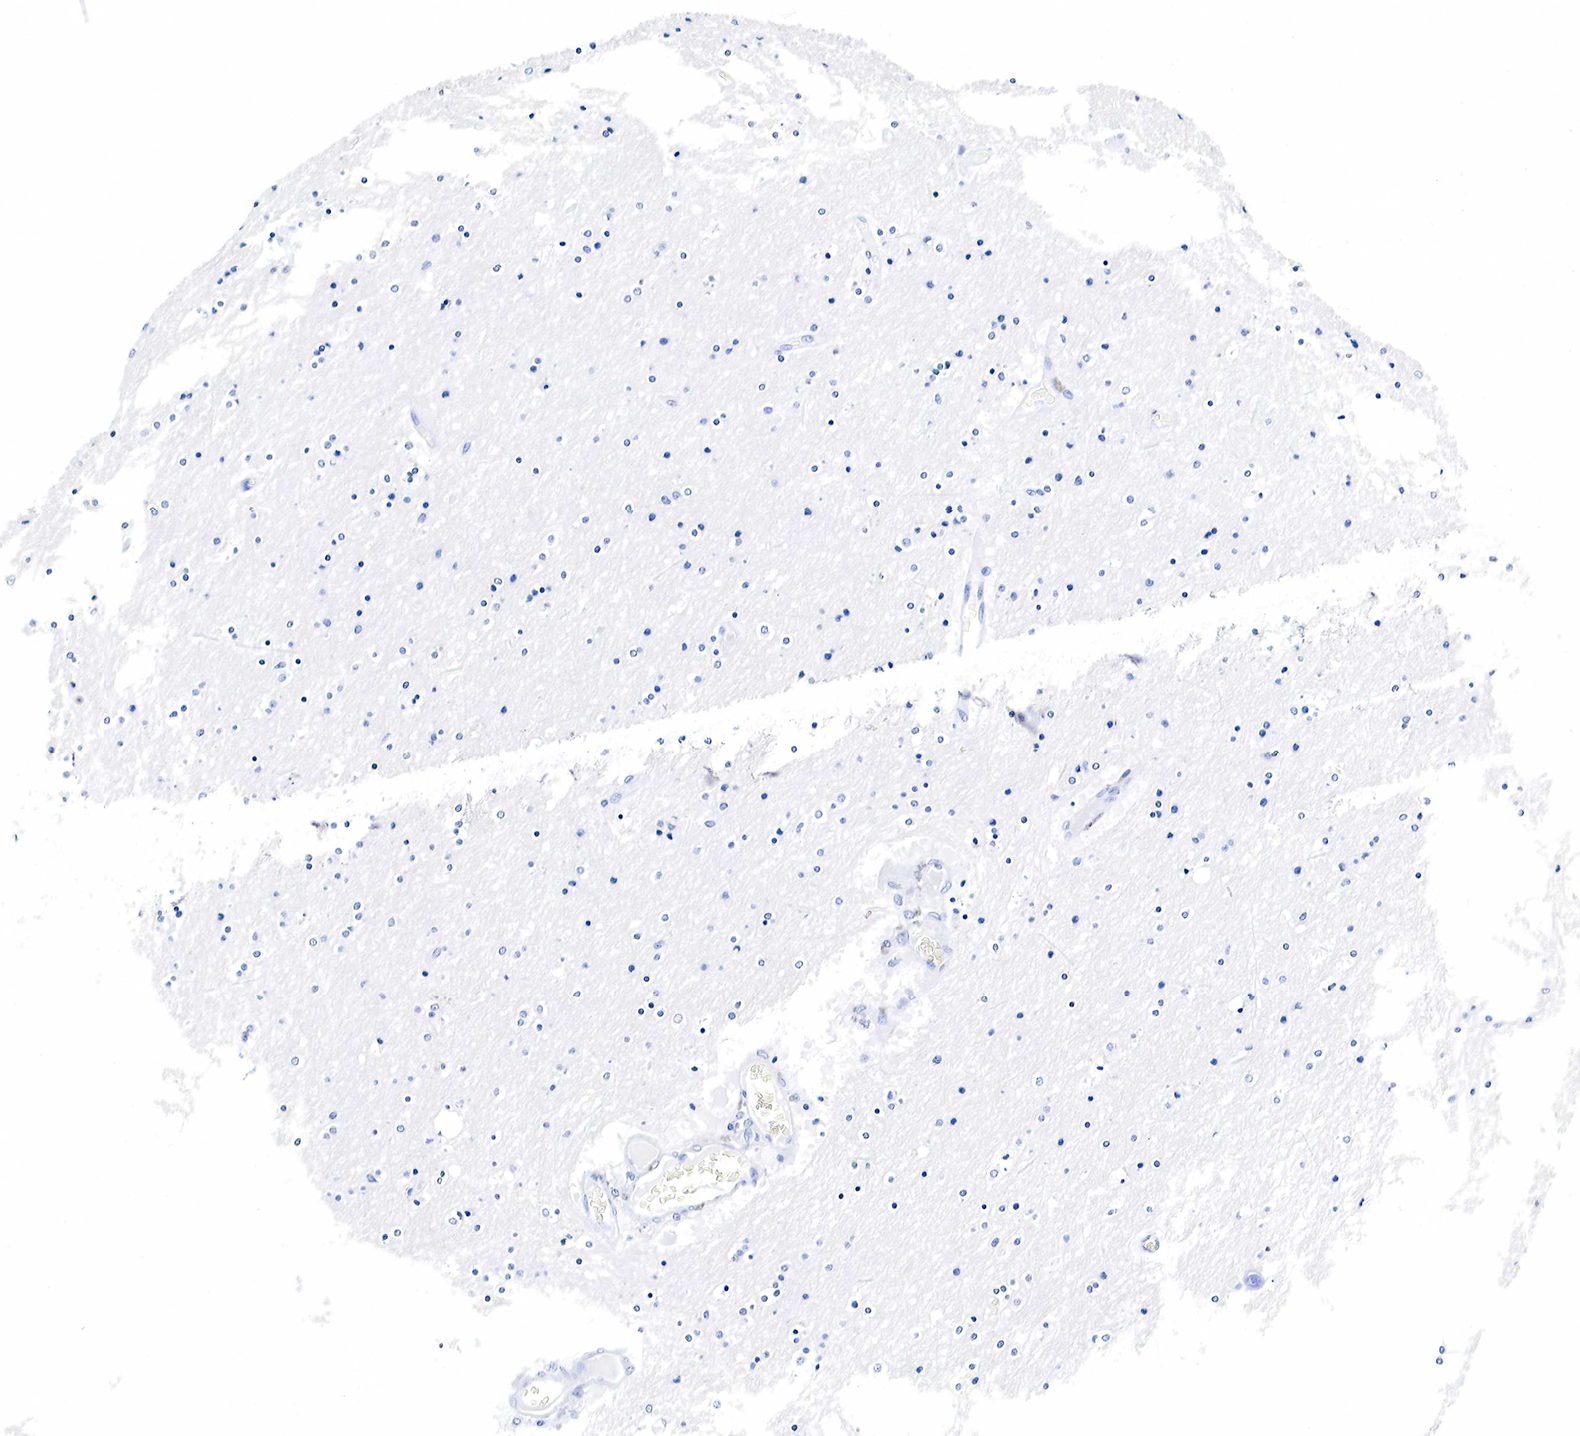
{"staining": {"intensity": "negative", "quantity": "none", "location": "none"}, "tissue": "cerebral cortex", "cell_type": "Endothelial cells", "image_type": "normal", "snomed": [{"axis": "morphology", "description": "Normal tissue, NOS"}, {"axis": "topography", "description": "Cerebral cortex"}], "caption": "Micrograph shows no significant protein staining in endothelial cells of benign cerebral cortex. (DAB (3,3'-diaminobenzidine) IHC with hematoxylin counter stain).", "gene": "GCG", "patient": {"sex": "female", "age": 54}}